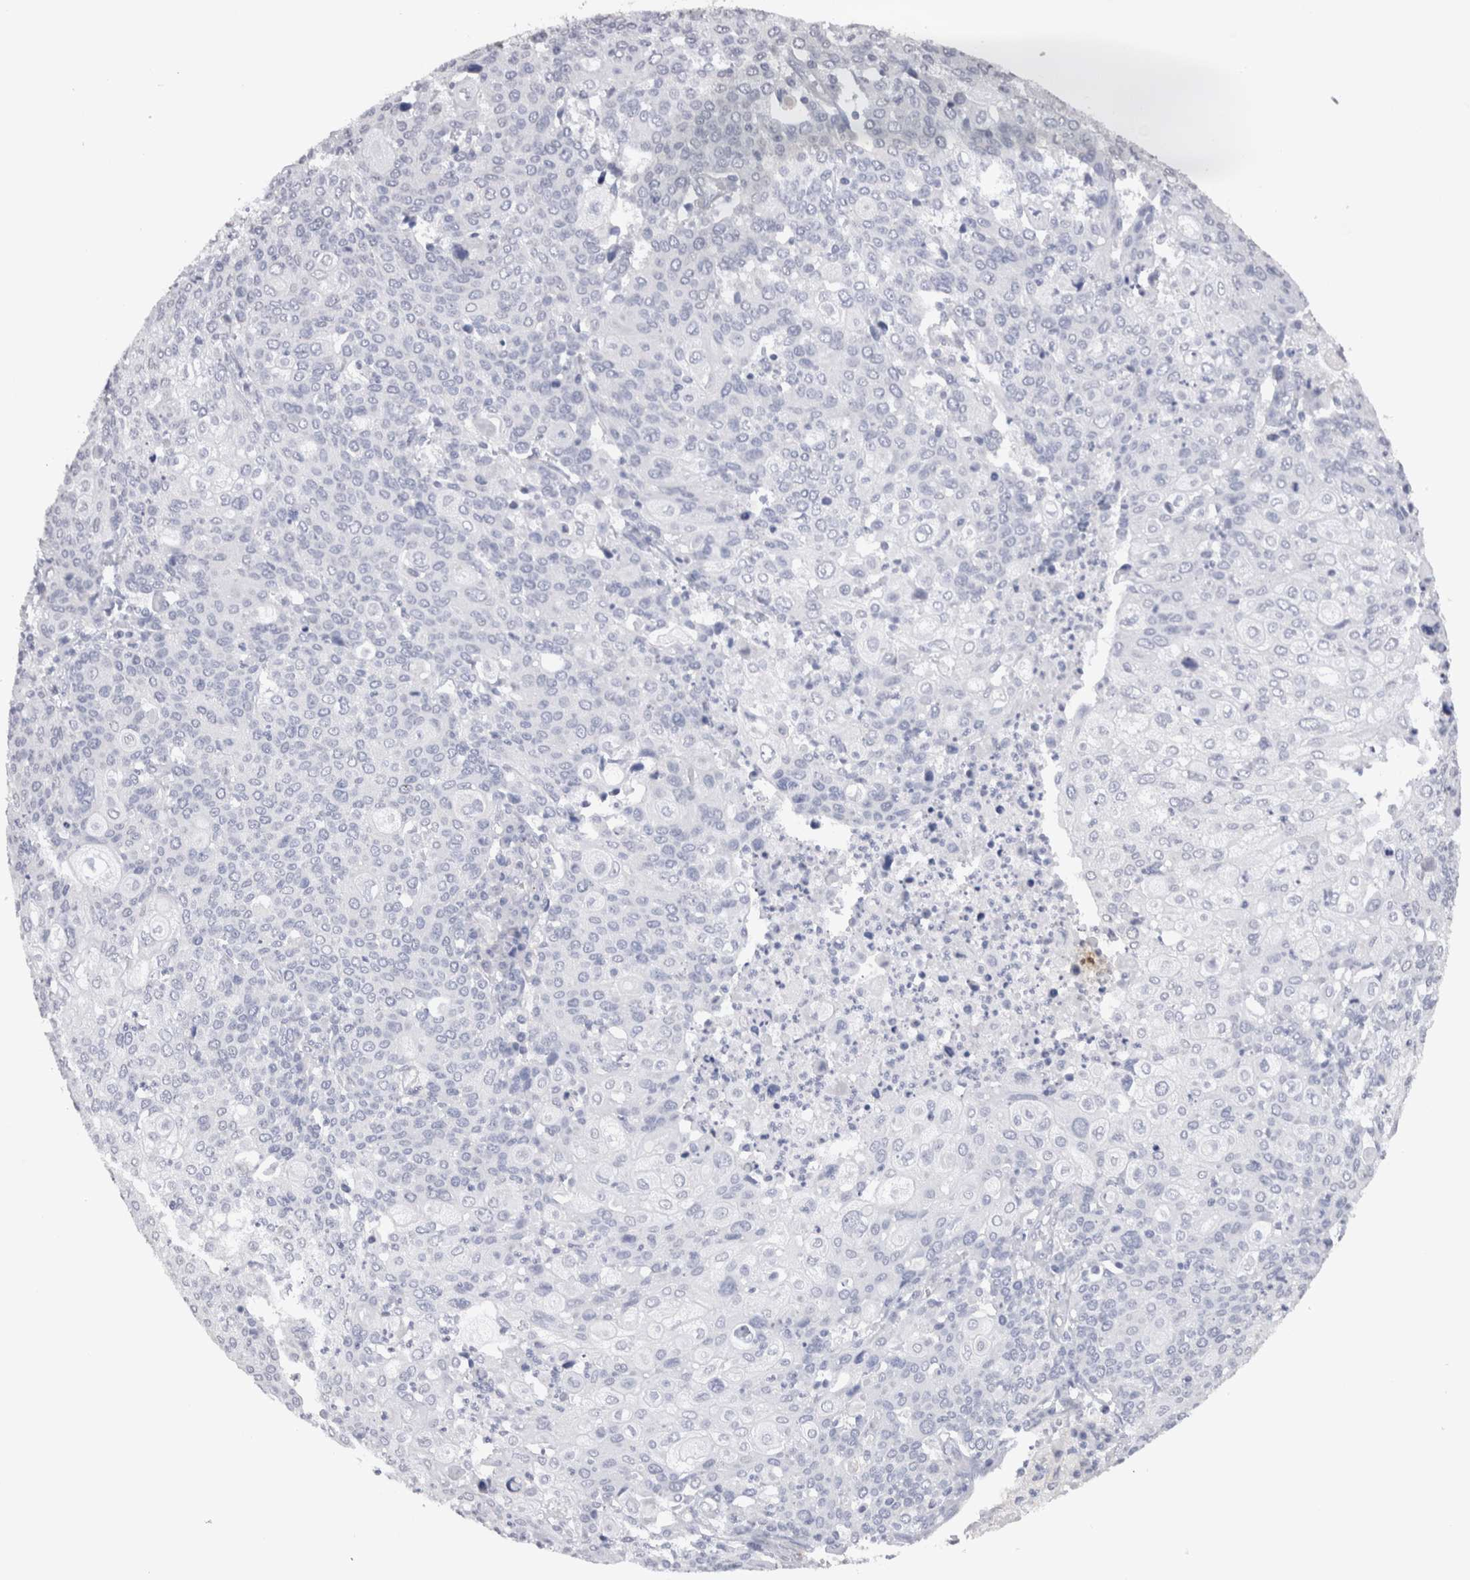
{"staining": {"intensity": "negative", "quantity": "none", "location": "none"}, "tissue": "cervical cancer", "cell_type": "Tumor cells", "image_type": "cancer", "snomed": [{"axis": "morphology", "description": "Squamous cell carcinoma, NOS"}, {"axis": "topography", "description": "Cervix"}], "caption": "Tumor cells are negative for brown protein staining in cervical cancer (squamous cell carcinoma).", "gene": "CDH6", "patient": {"sex": "female", "age": 40}}